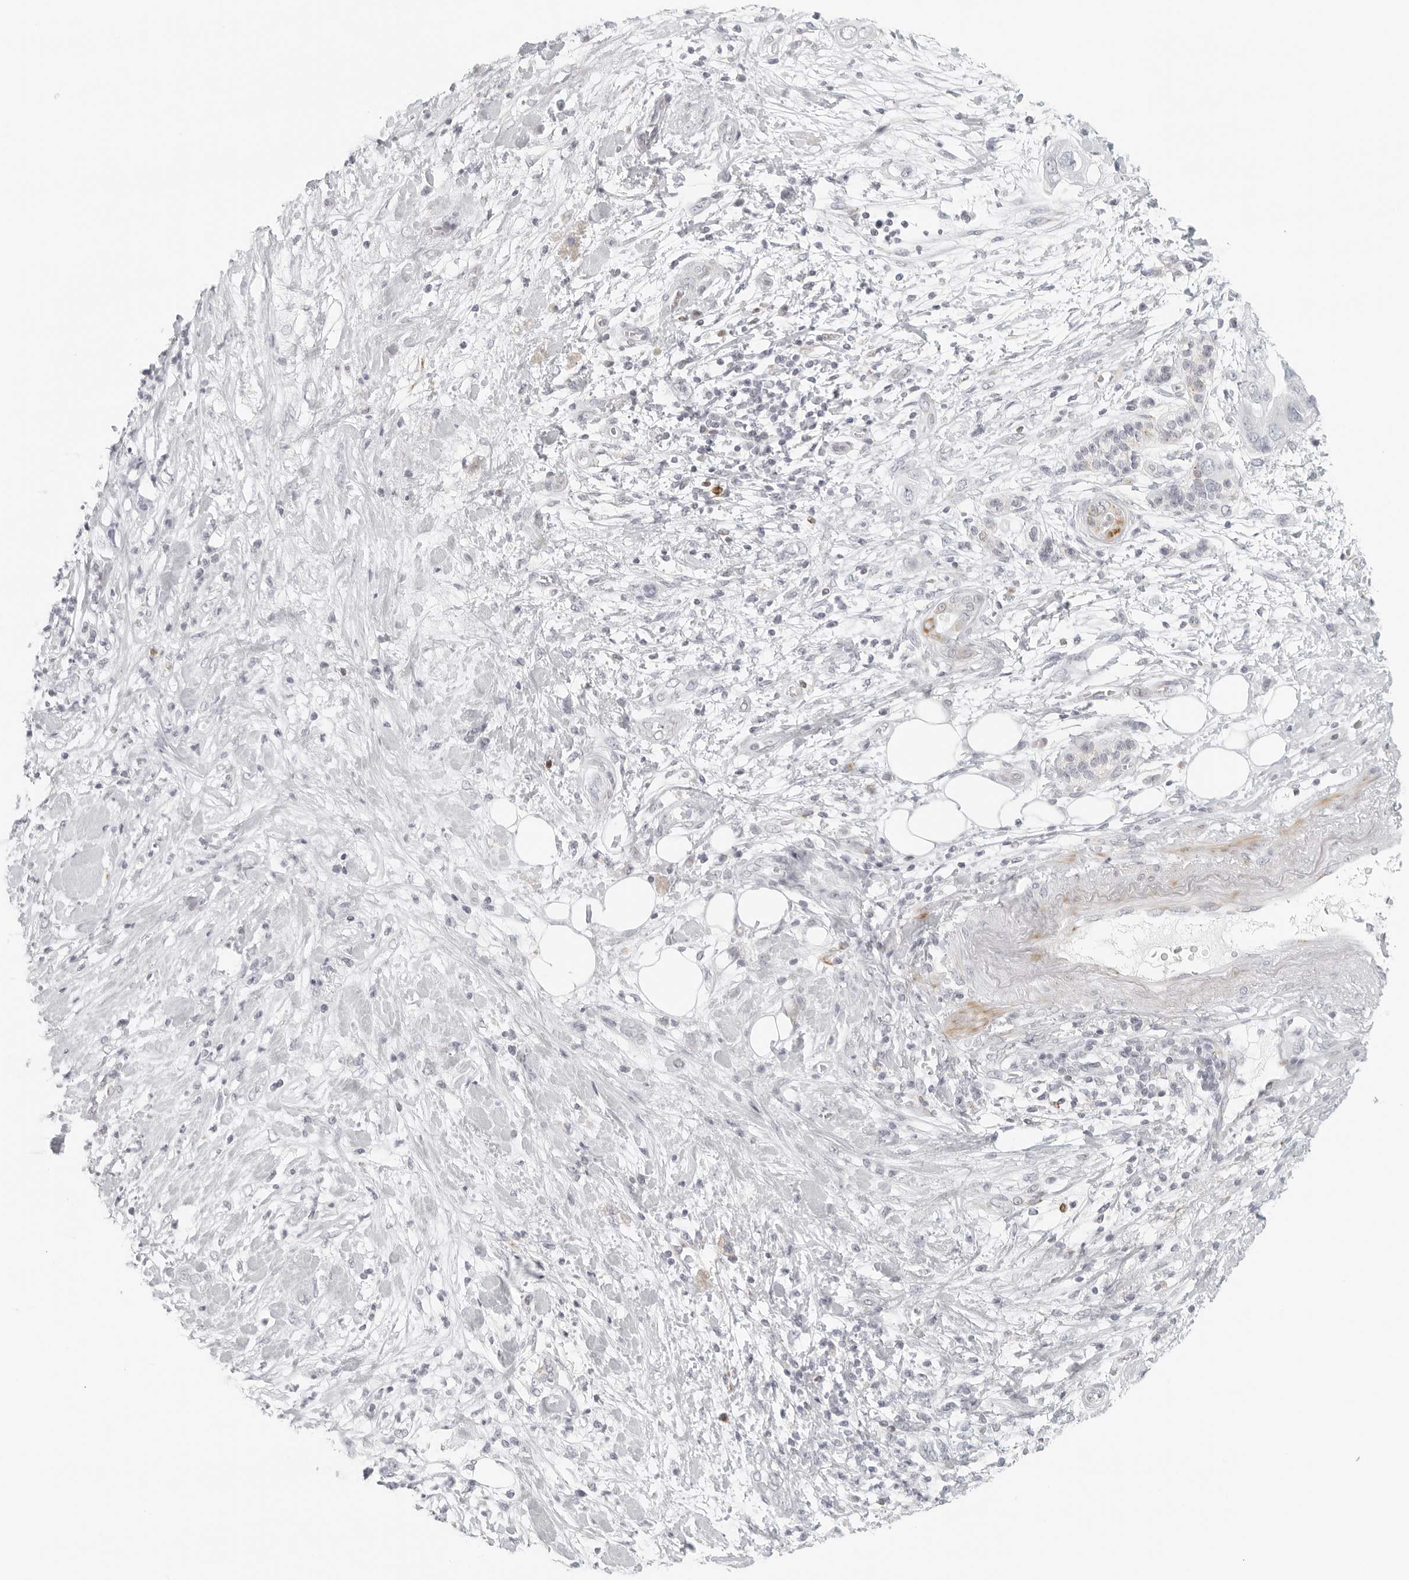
{"staining": {"intensity": "negative", "quantity": "none", "location": "none"}, "tissue": "pancreatic cancer", "cell_type": "Tumor cells", "image_type": "cancer", "snomed": [{"axis": "morphology", "description": "Adenocarcinoma, NOS"}, {"axis": "topography", "description": "Pancreas"}], "caption": "Immunohistochemistry (IHC) of human pancreatic cancer (adenocarcinoma) shows no expression in tumor cells.", "gene": "RPS6KC1", "patient": {"sex": "female", "age": 78}}